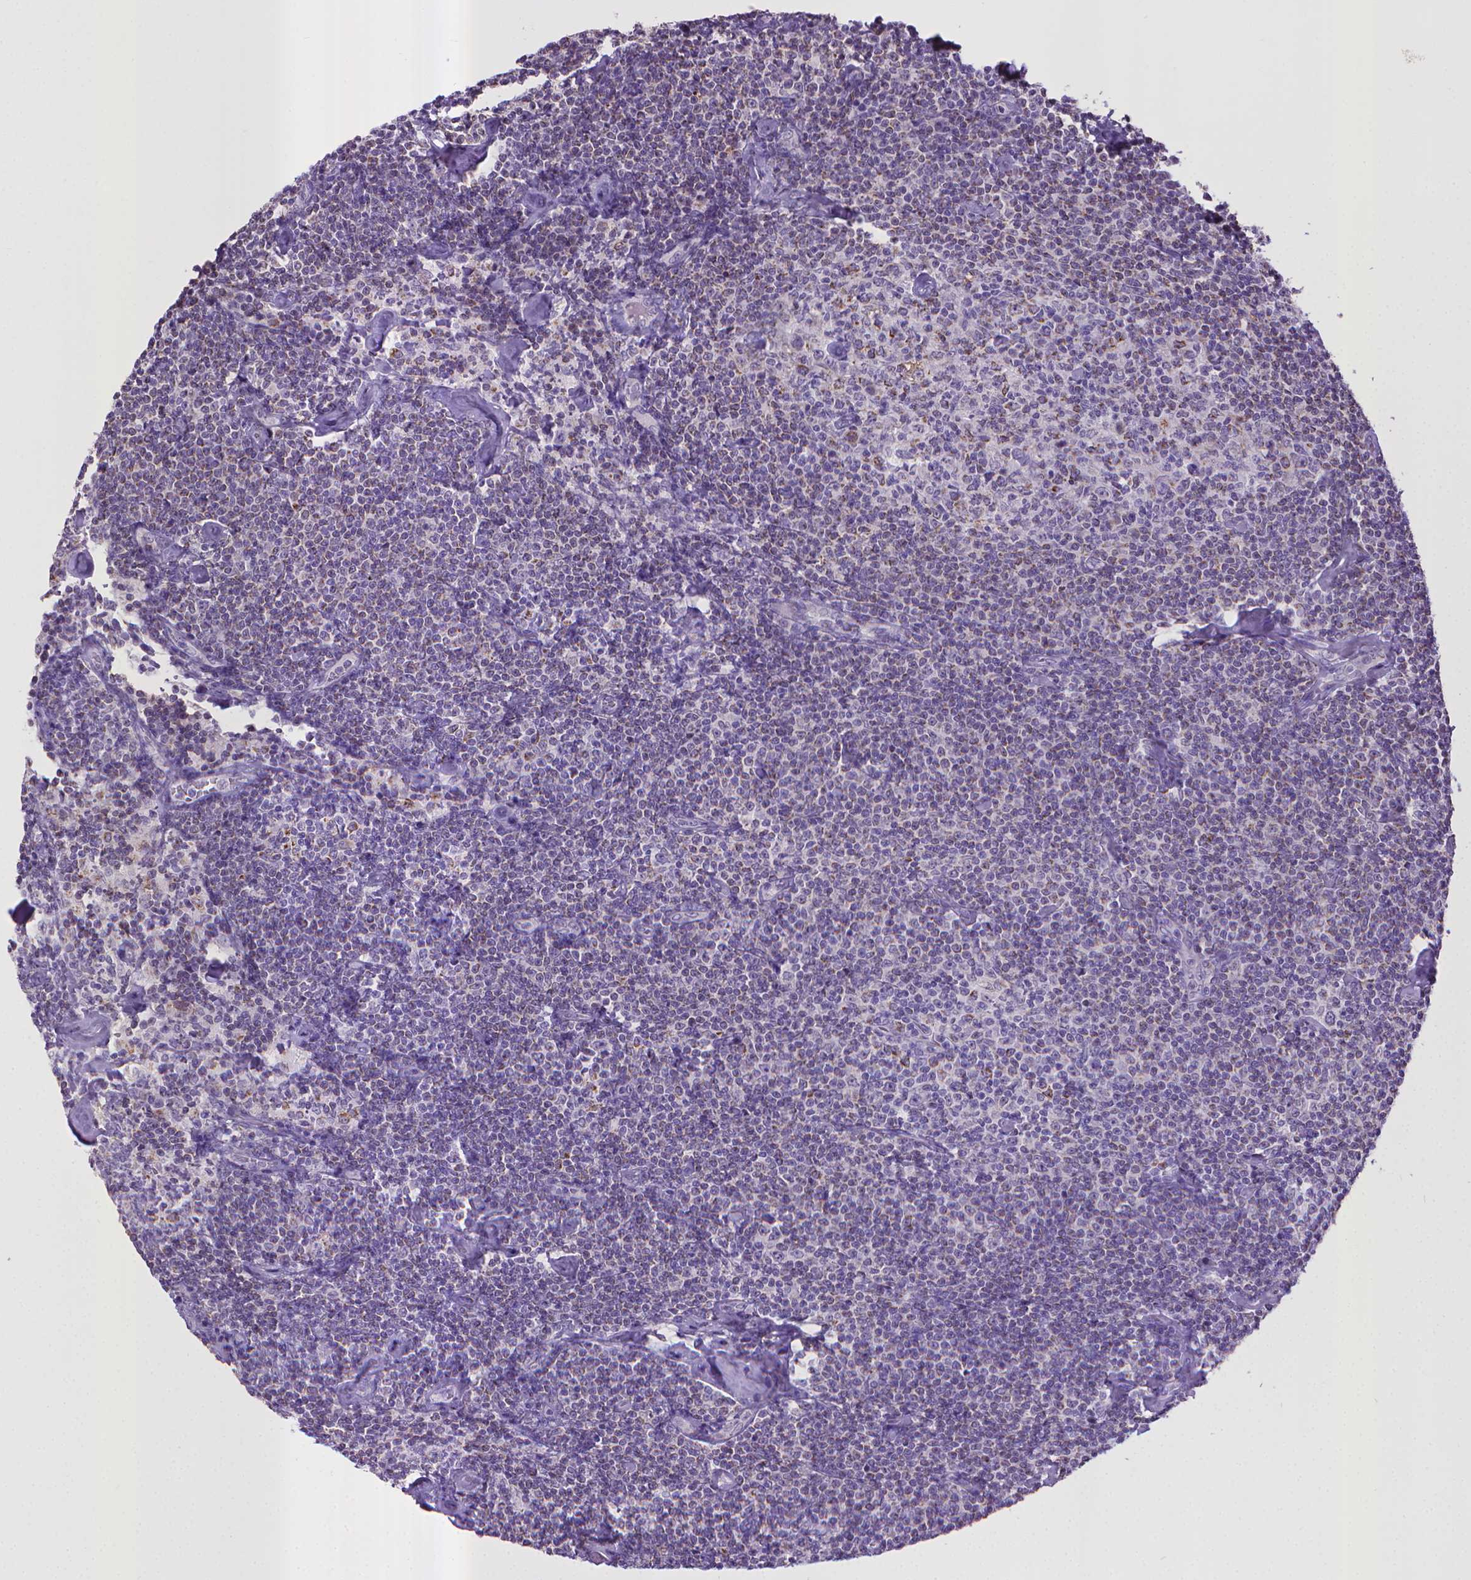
{"staining": {"intensity": "weak", "quantity": "<25%", "location": "cytoplasmic/membranous"}, "tissue": "lymphoma", "cell_type": "Tumor cells", "image_type": "cancer", "snomed": [{"axis": "morphology", "description": "Malignant lymphoma, non-Hodgkin's type, Low grade"}, {"axis": "topography", "description": "Lymph node"}], "caption": "This histopathology image is of lymphoma stained with immunohistochemistry to label a protein in brown with the nuclei are counter-stained blue. There is no positivity in tumor cells. (DAB (3,3'-diaminobenzidine) immunohistochemistry (IHC) visualized using brightfield microscopy, high magnification).", "gene": "KMO", "patient": {"sex": "male", "age": 81}}